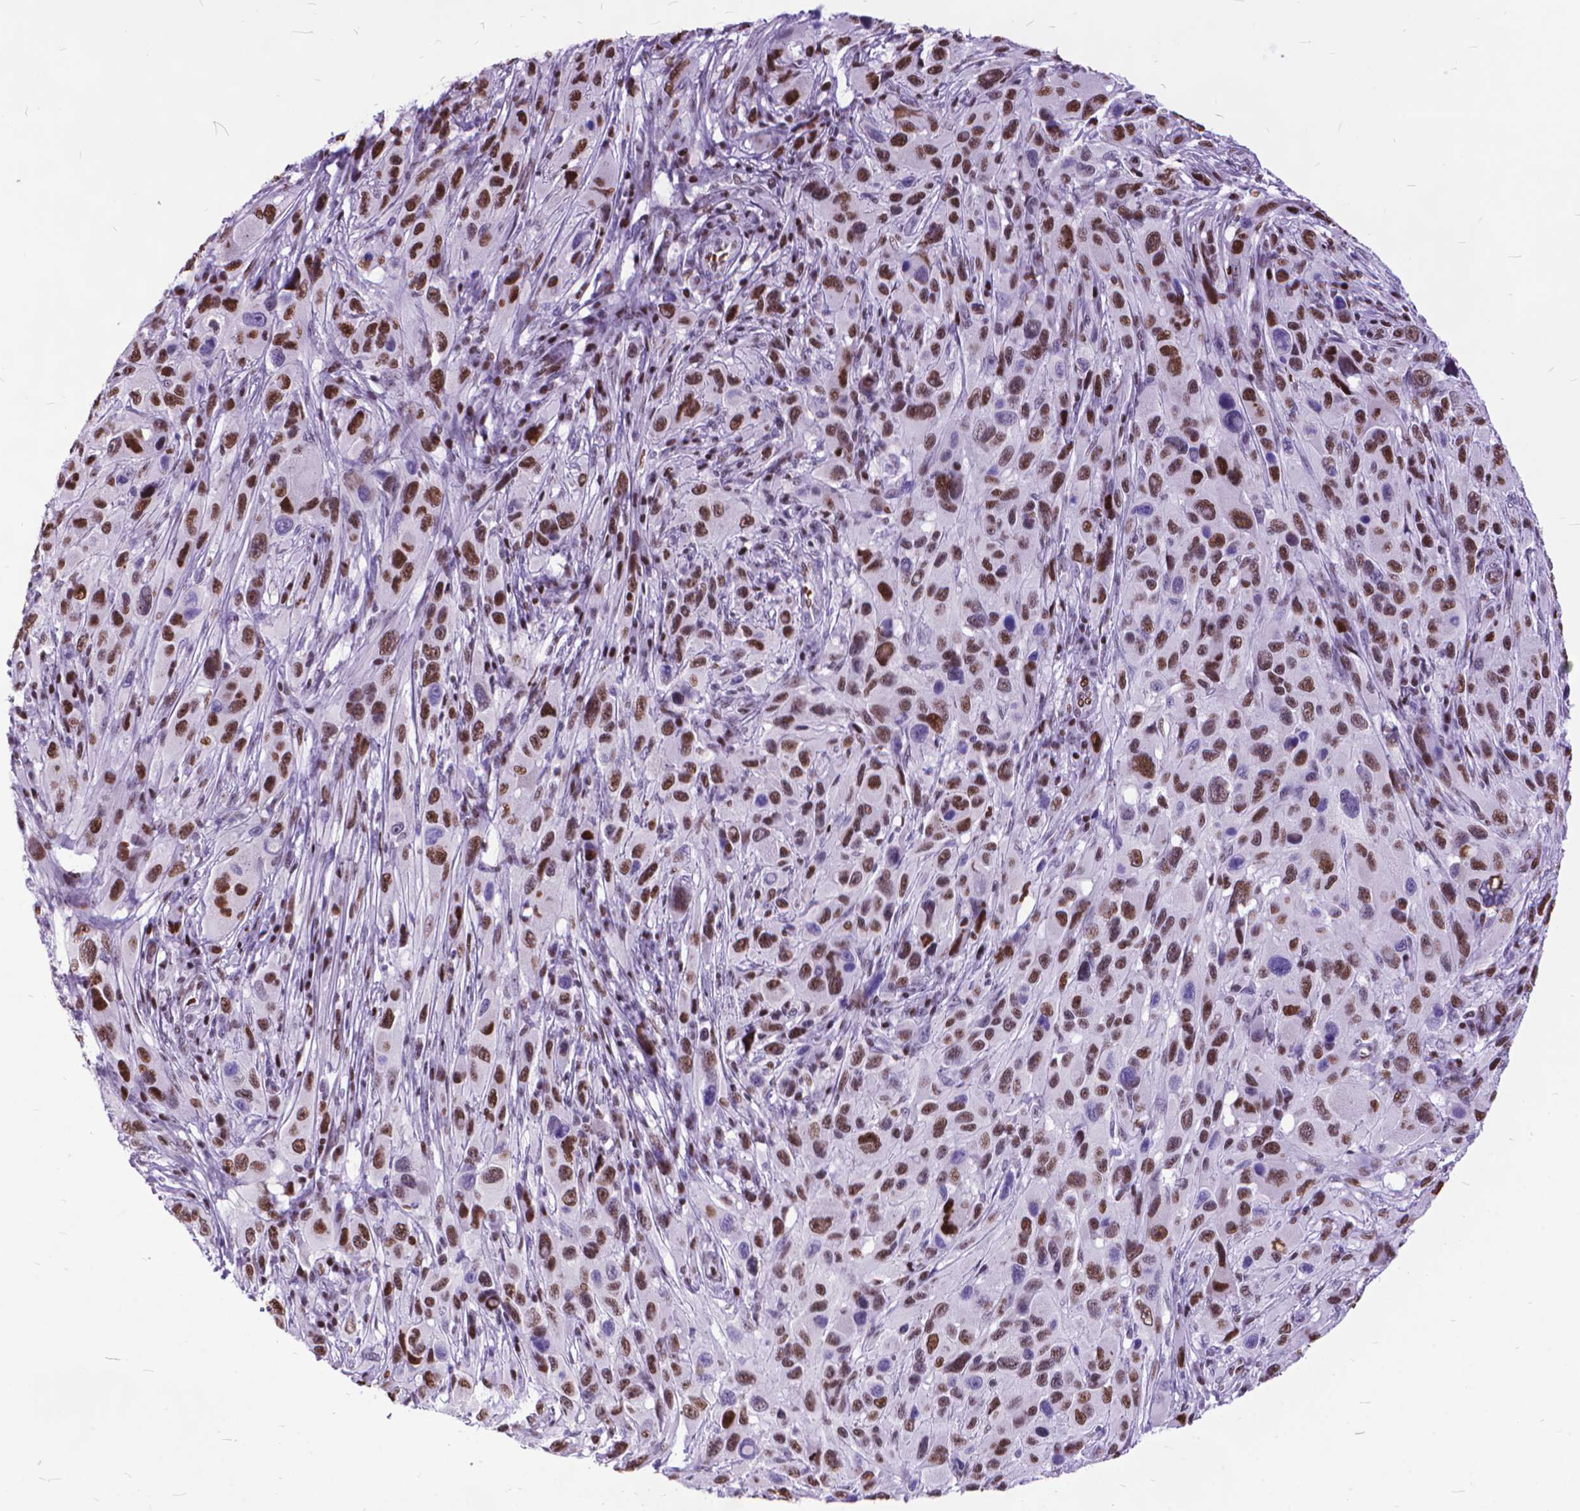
{"staining": {"intensity": "moderate", "quantity": "25%-75%", "location": "nuclear"}, "tissue": "melanoma", "cell_type": "Tumor cells", "image_type": "cancer", "snomed": [{"axis": "morphology", "description": "Malignant melanoma, NOS"}, {"axis": "topography", "description": "Skin"}], "caption": "Approximately 25%-75% of tumor cells in malignant melanoma reveal moderate nuclear protein staining as visualized by brown immunohistochemical staining.", "gene": "POLE4", "patient": {"sex": "male", "age": 53}}